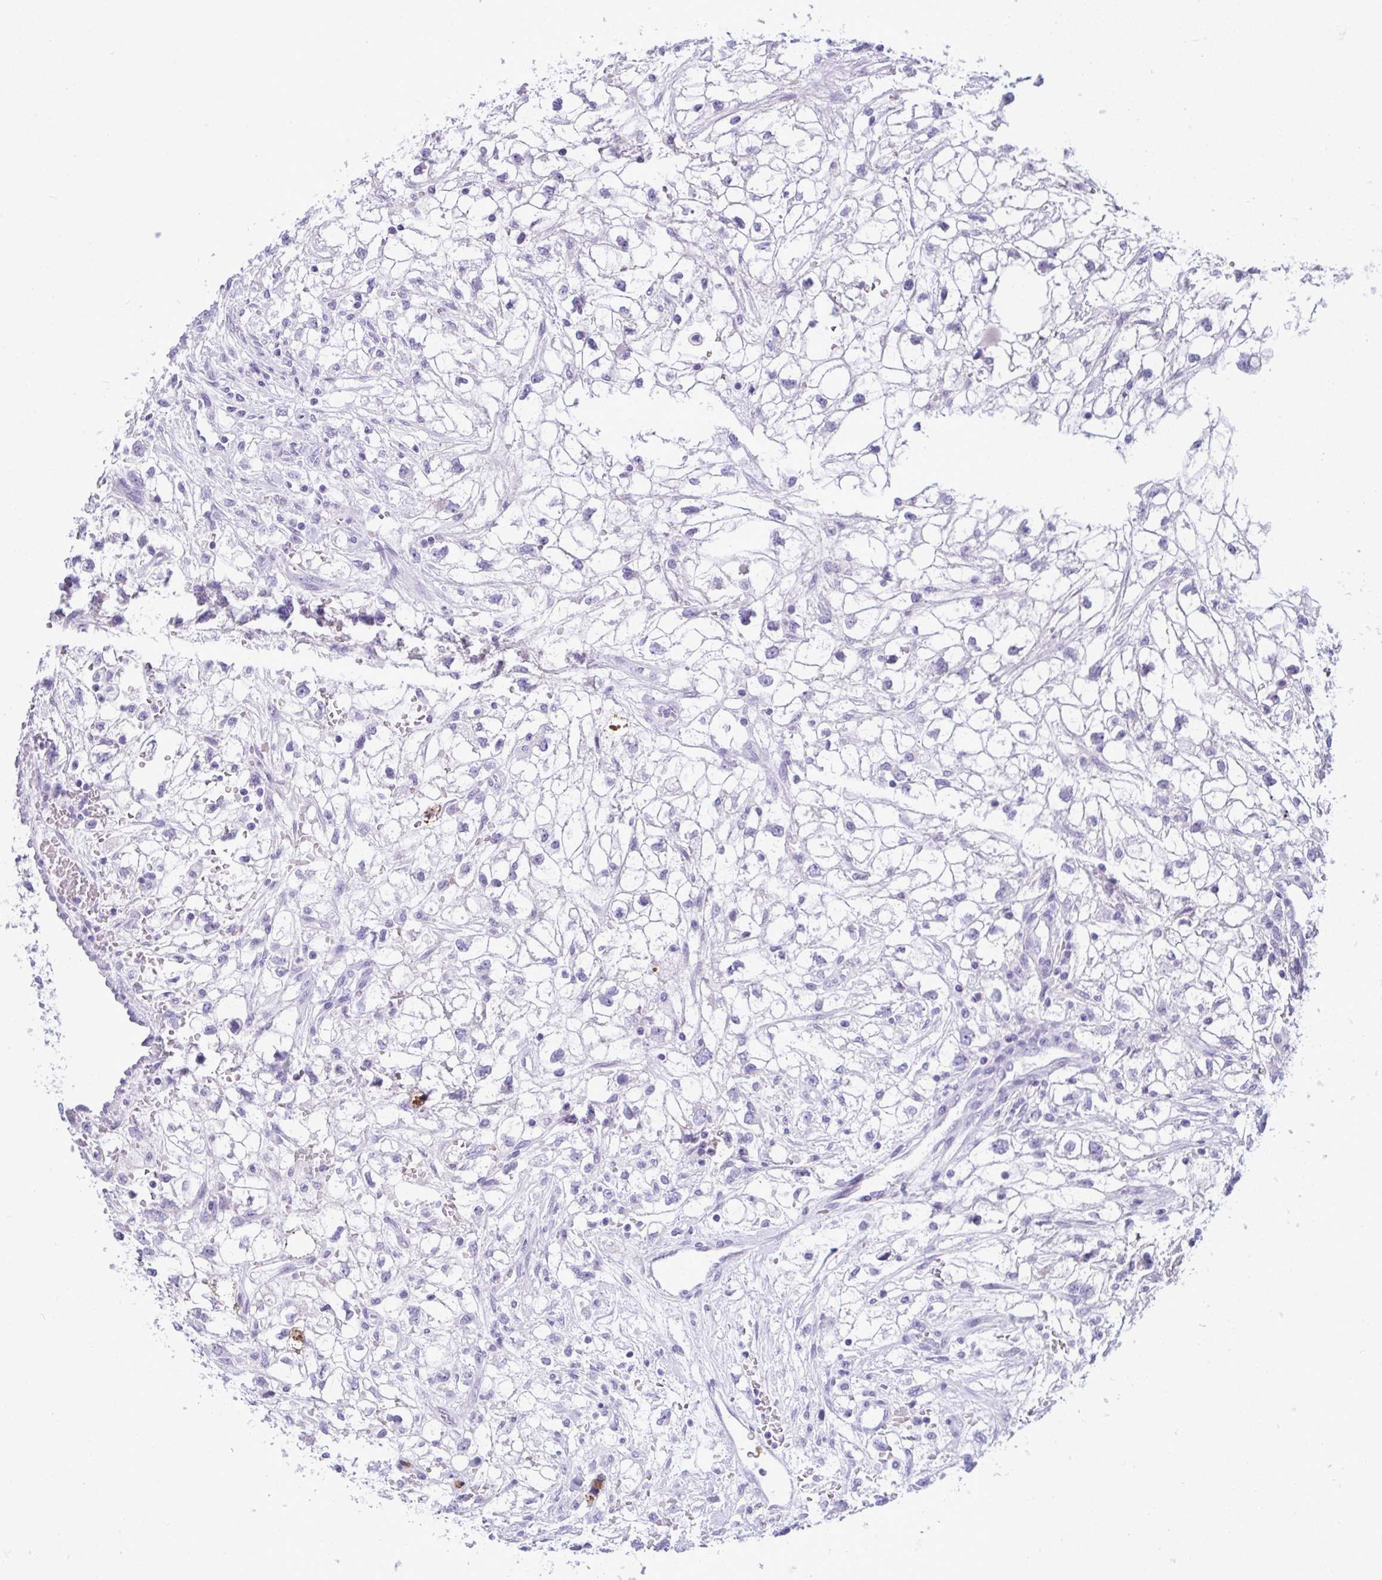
{"staining": {"intensity": "negative", "quantity": "none", "location": "none"}, "tissue": "renal cancer", "cell_type": "Tumor cells", "image_type": "cancer", "snomed": [{"axis": "morphology", "description": "Adenocarcinoma, NOS"}, {"axis": "topography", "description": "Kidney"}], "caption": "Immunohistochemistry (IHC) of renal cancer (adenocarcinoma) displays no expression in tumor cells.", "gene": "ARHGAP42", "patient": {"sex": "male", "age": 59}}